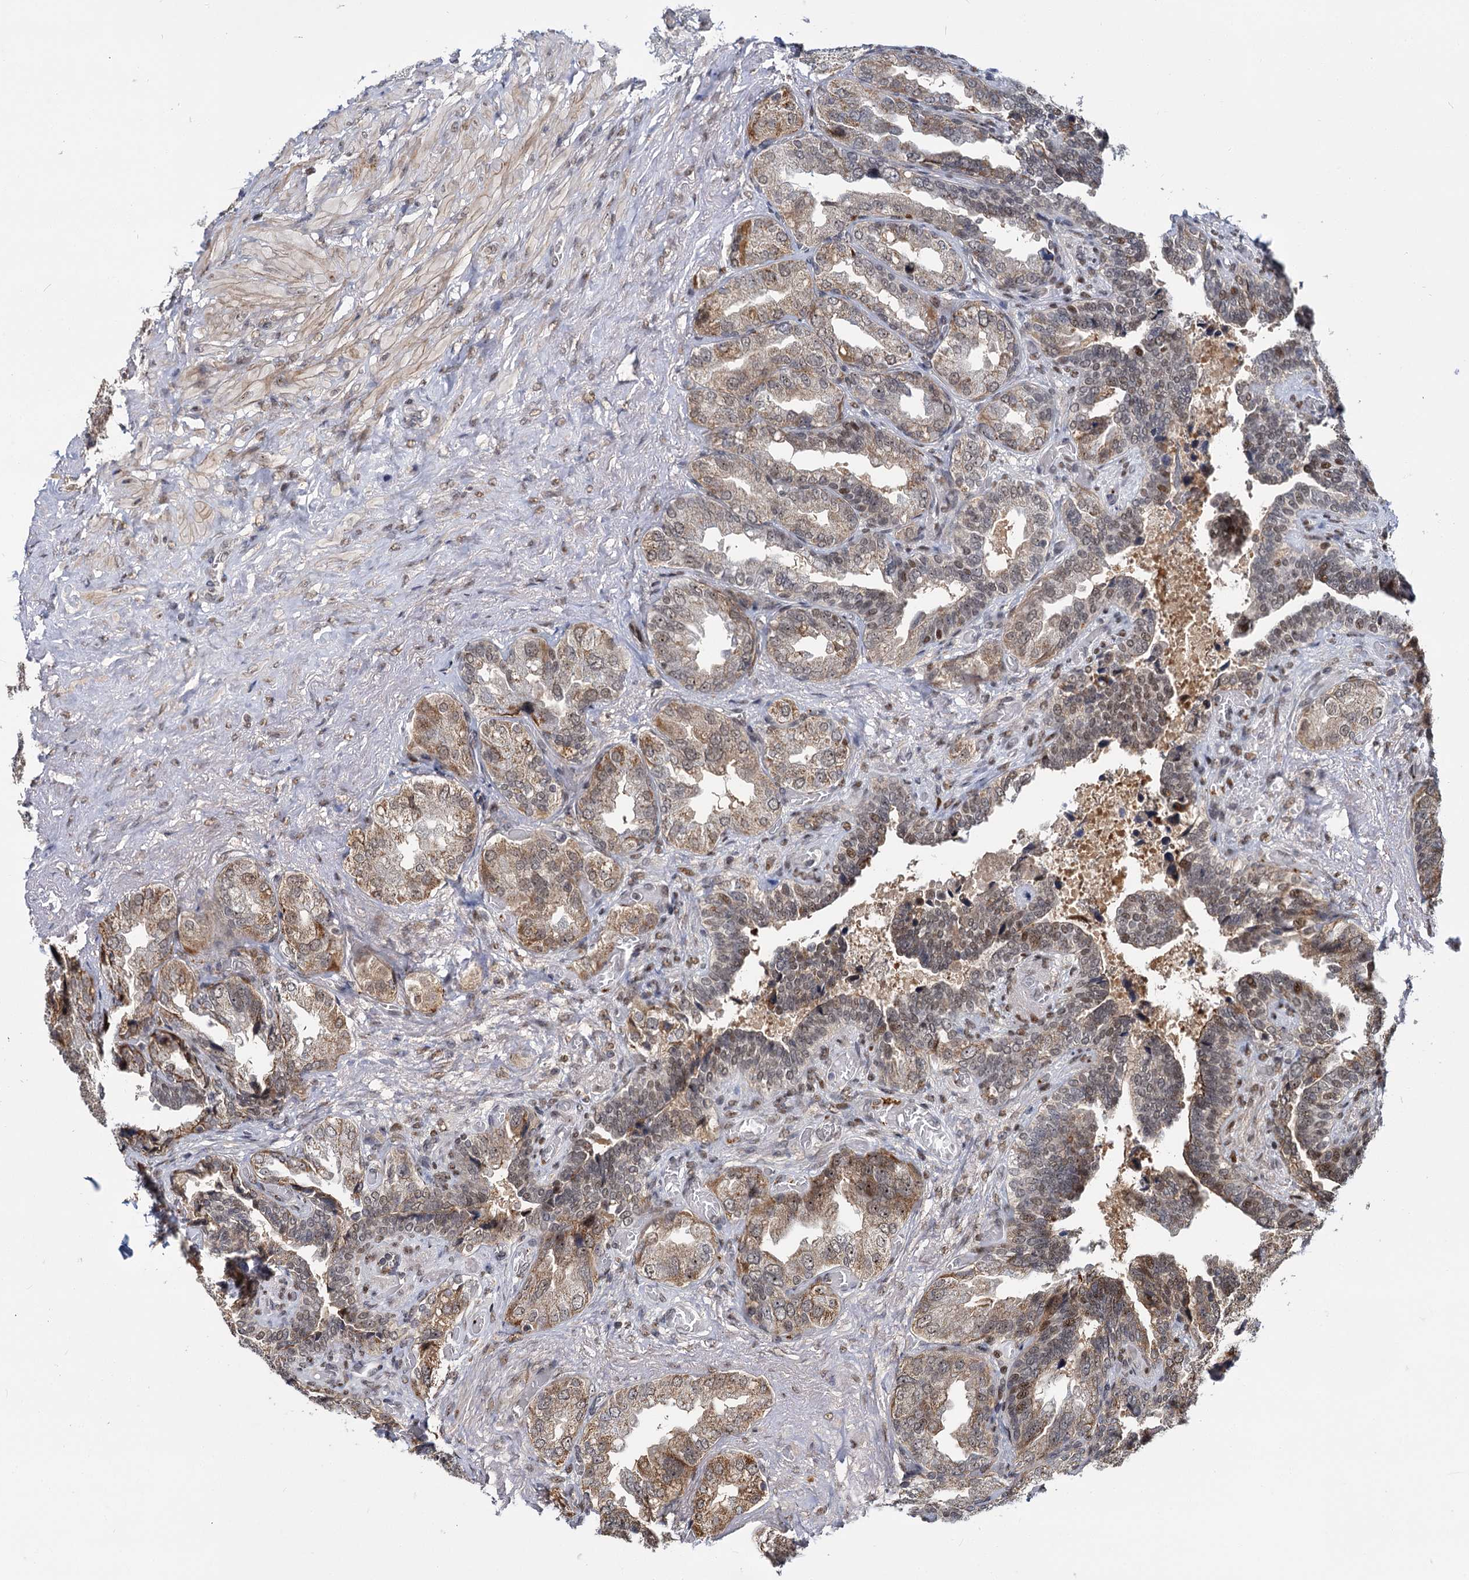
{"staining": {"intensity": "moderate", "quantity": "25%-75%", "location": "cytoplasmic/membranous,nuclear"}, "tissue": "seminal vesicle", "cell_type": "Glandular cells", "image_type": "normal", "snomed": [{"axis": "morphology", "description": "Normal tissue, NOS"}, {"axis": "topography", "description": "Seminal veicle"}, {"axis": "topography", "description": "Peripheral nerve tissue"}], "caption": "Immunohistochemical staining of normal seminal vesicle demonstrates 25%-75% levels of moderate cytoplasmic/membranous,nuclear protein staining in about 25%-75% of glandular cells. The protein is shown in brown color, while the nuclei are stained blue.", "gene": "MBD6", "patient": {"sex": "male", "age": 63}}